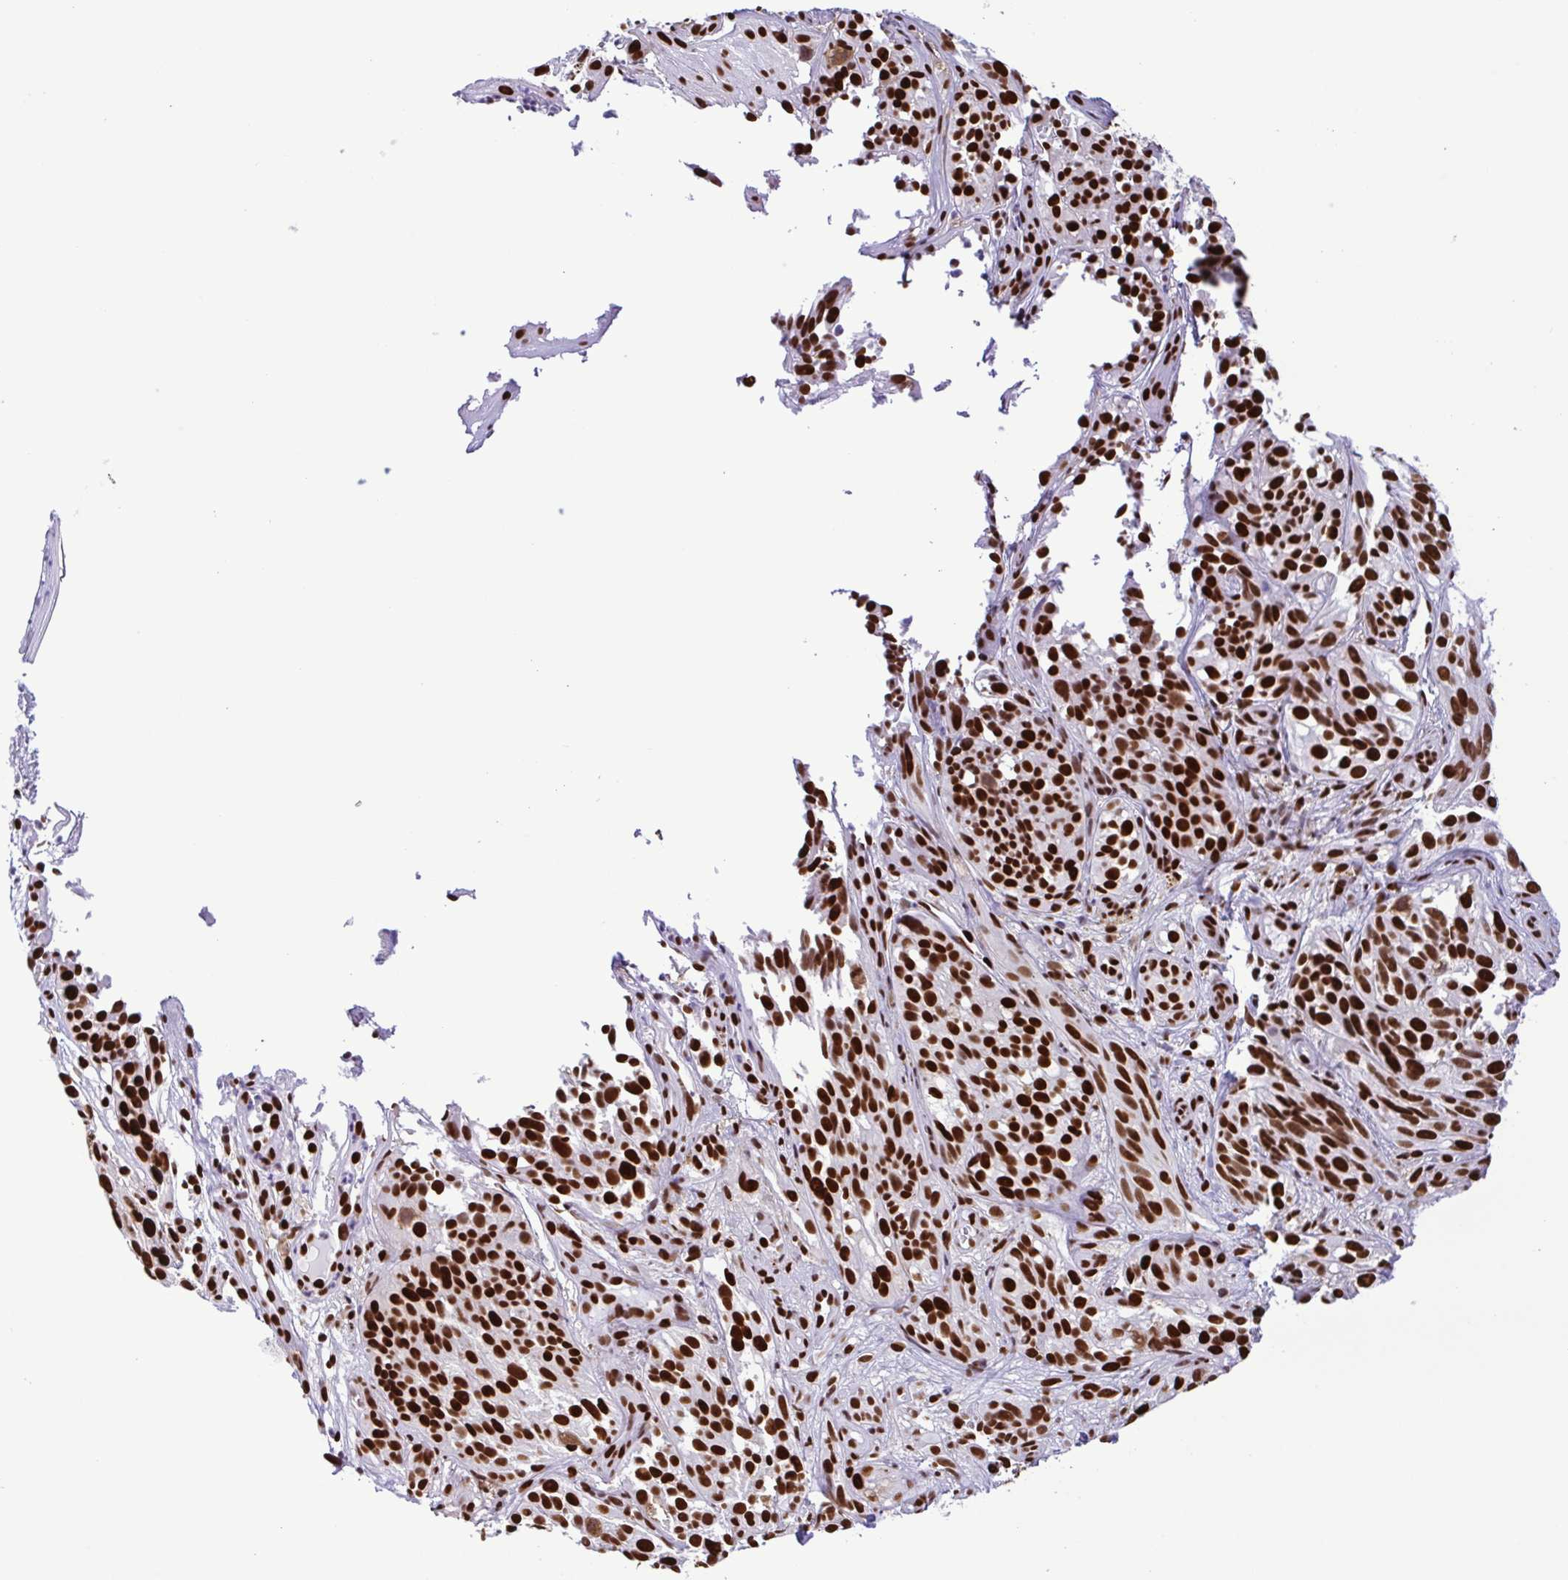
{"staining": {"intensity": "strong", "quantity": ">75%", "location": "nuclear"}, "tissue": "melanoma", "cell_type": "Tumor cells", "image_type": "cancer", "snomed": [{"axis": "morphology", "description": "Malignant melanoma, NOS"}, {"axis": "topography", "description": "Skin"}], "caption": "There is high levels of strong nuclear staining in tumor cells of malignant melanoma, as demonstrated by immunohistochemical staining (brown color).", "gene": "TRIM28", "patient": {"sex": "female", "age": 85}}